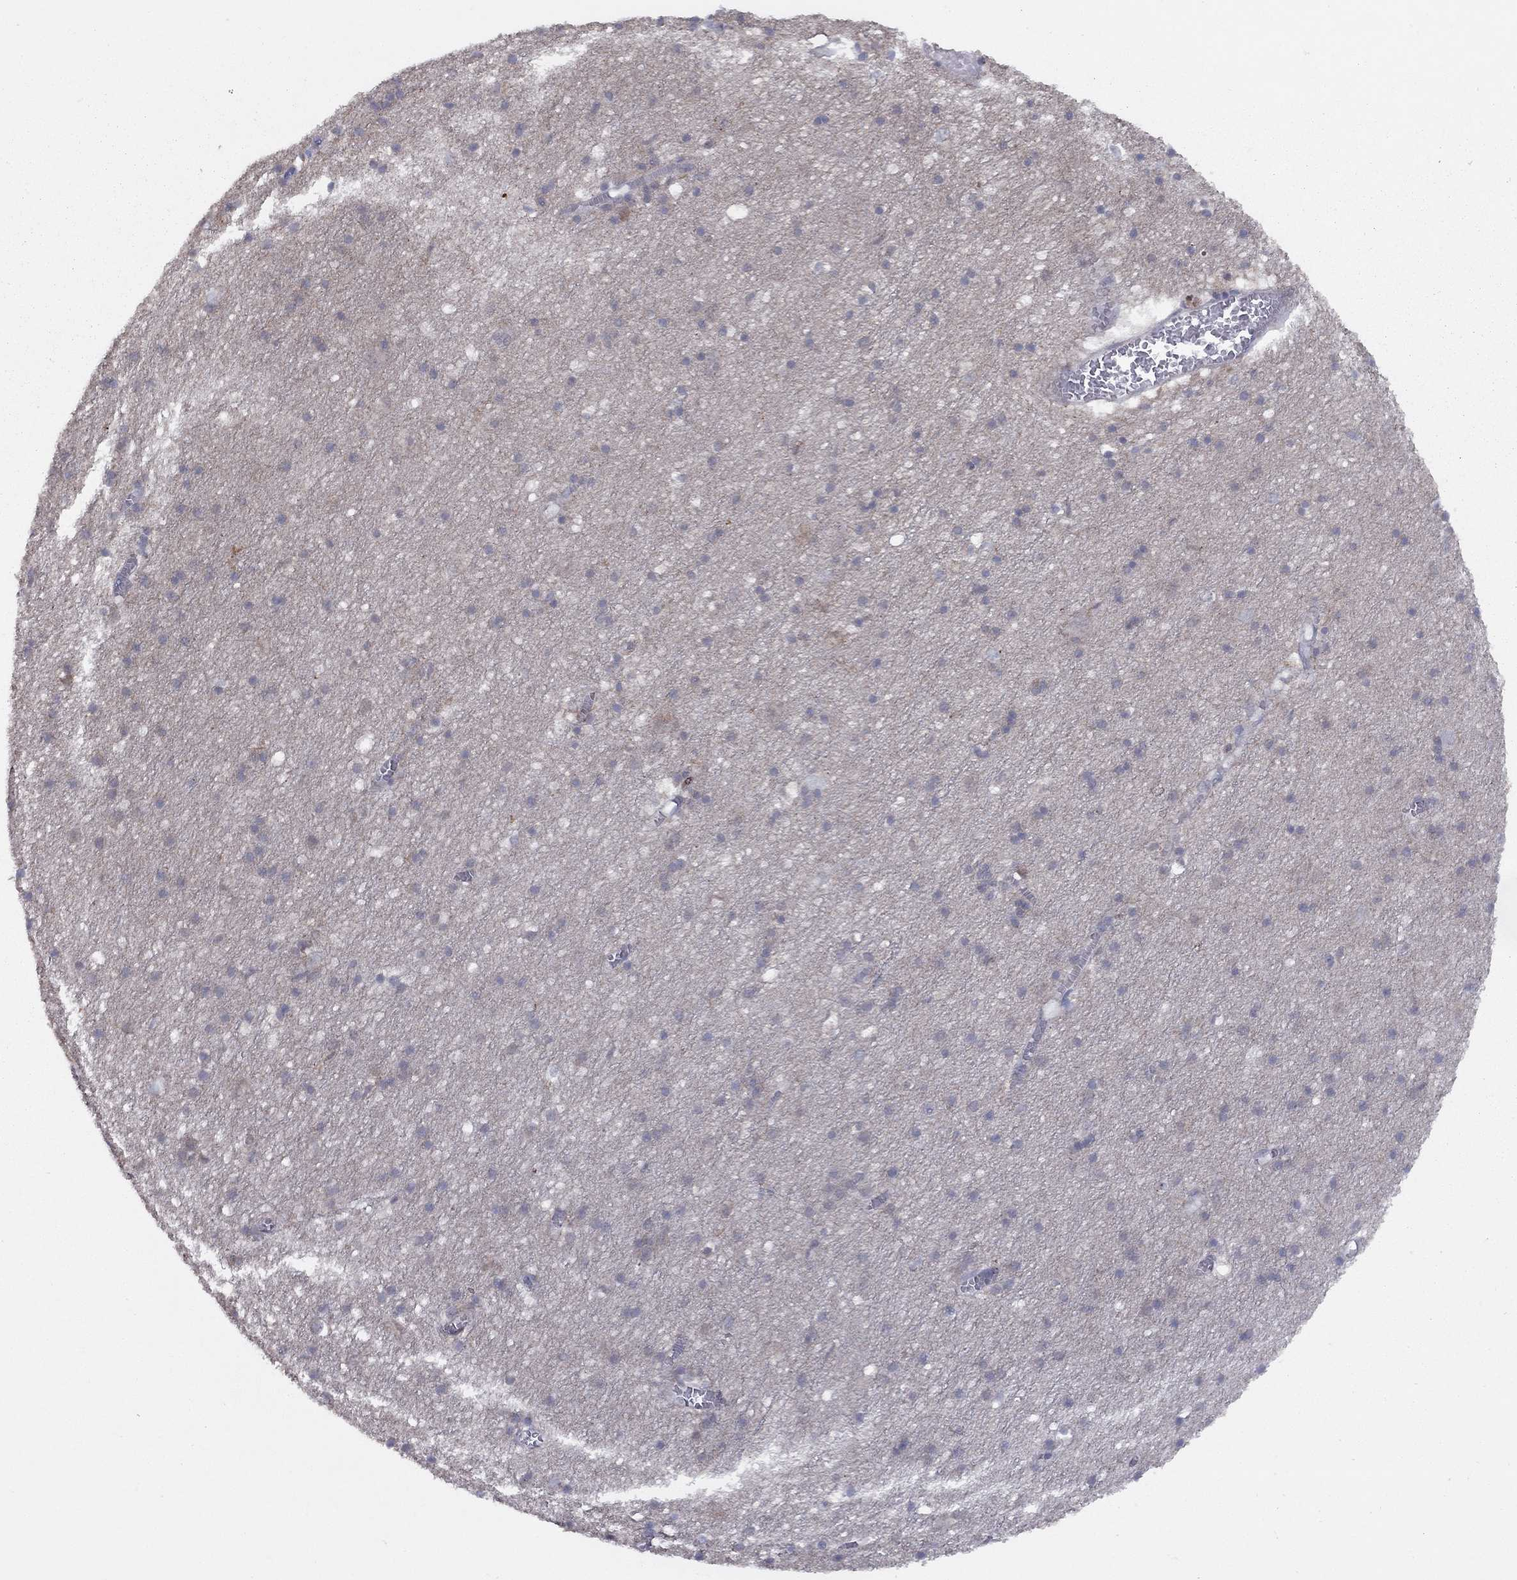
{"staining": {"intensity": "negative", "quantity": "none", "location": "none"}, "tissue": "cerebral cortex", "cell_type": "Endothelial cells", "image_type": "normal", "snomed": [{"axis": "morphology", "description": "Normal tissue, NOS"}, {"axis": "topography", "description": "Cerebral cortex"}], "caption": "Immunohistochemistry (IHC) of normal human cerebral cortex reveals no staining in endothelial cells.", "gene": "DUSP7", "patient": {"sex": "male", "age": 70}}